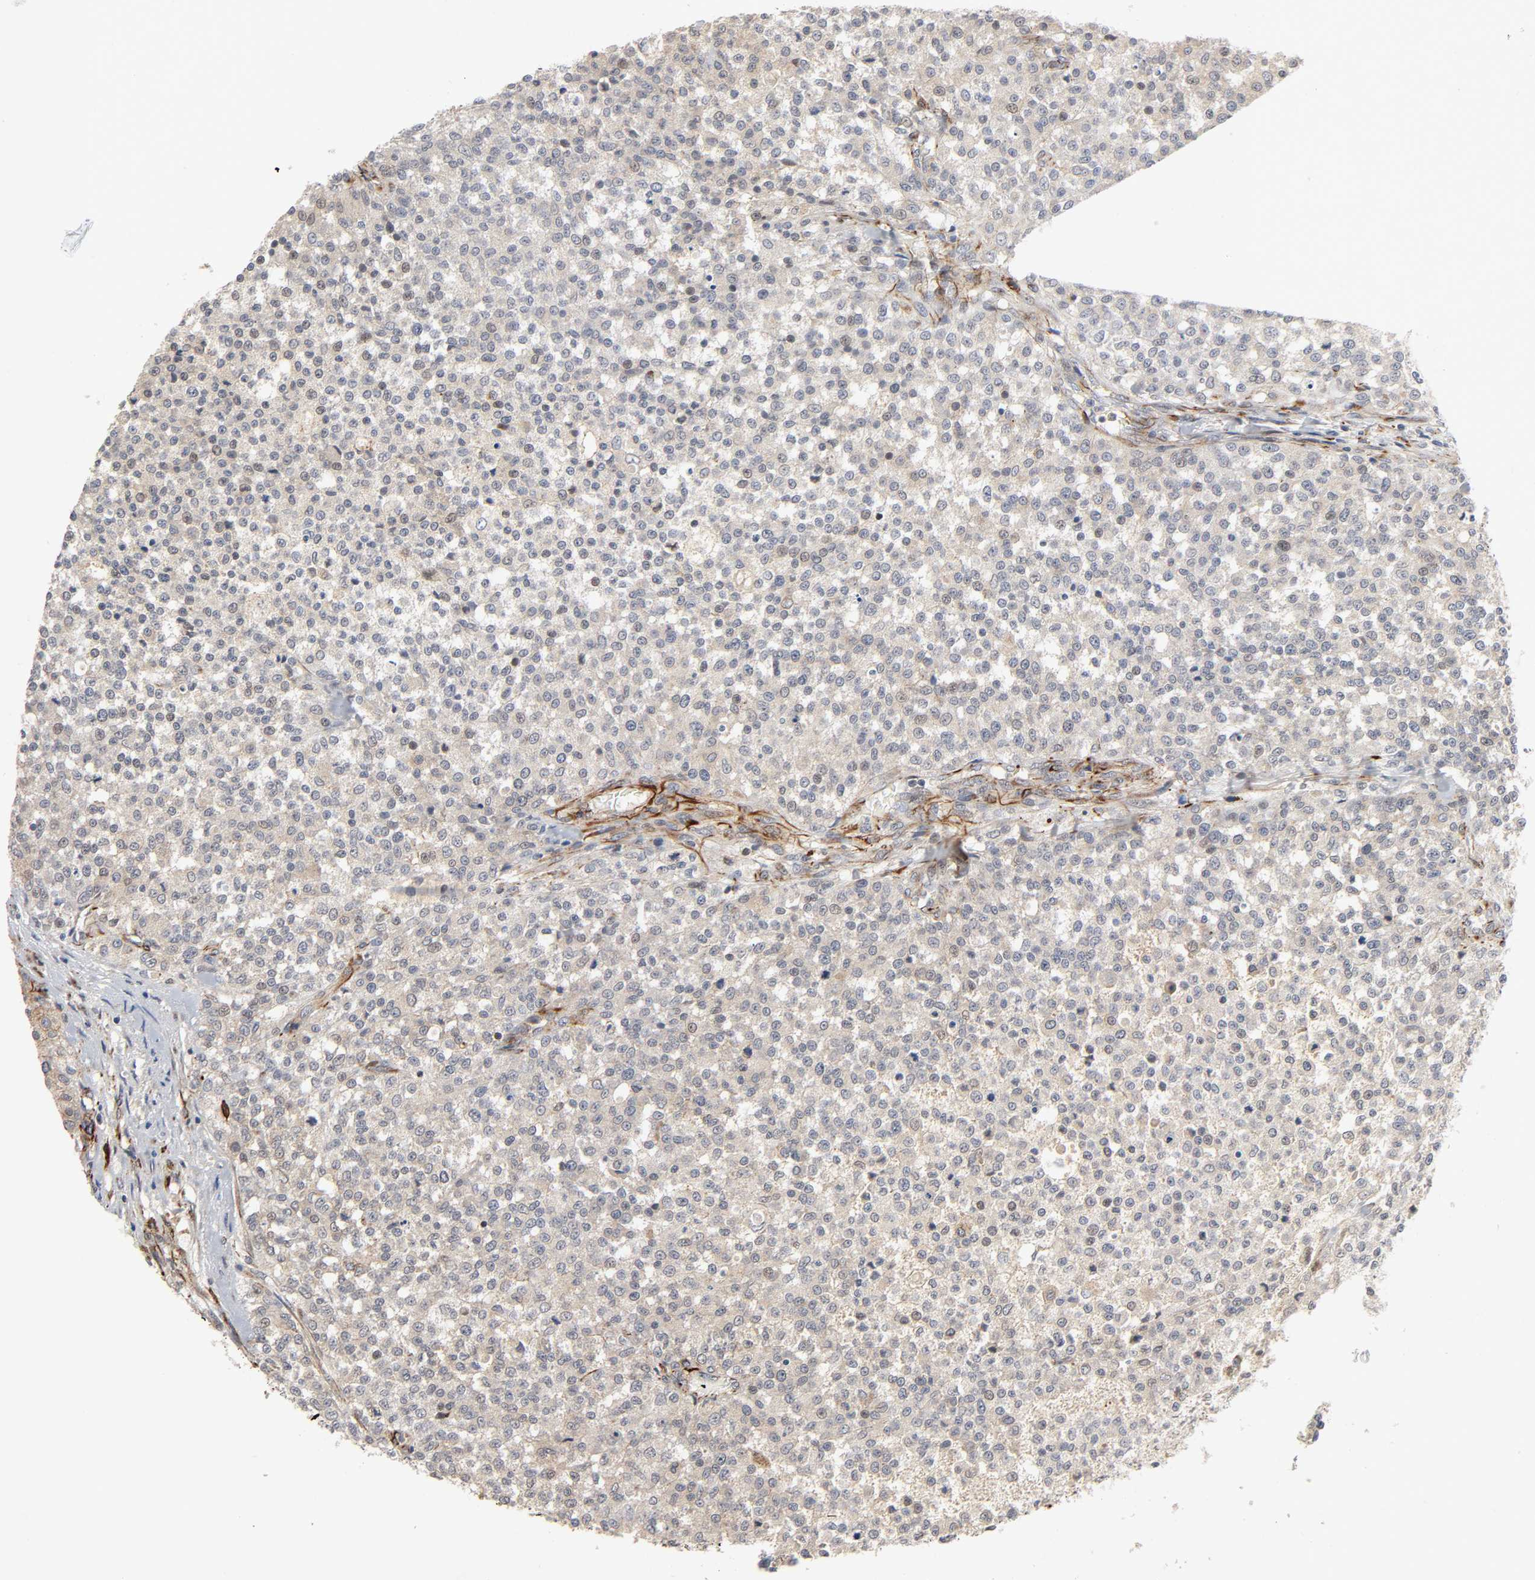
{"staining": {"intensity": "weak", "quantity": ">75%", "location": "cytoplasmic/membranous"}, "tissue": "testis cancer", "cell_type": "Tumor cells", "image_type": "cancer", "snomed": [{"axis": "morphology", "description": "Seminoma, NOS"}, {"axis": "topography", "description": "Testis"}], "caption": "Immunohistochemistry of human testis seminoma reveals low levels of weak cytoplasmic/membranous positivity in approximately >75% of tumor cells.", "gene": "REEP6", "patient": {"sex": "male", "age": 59}}